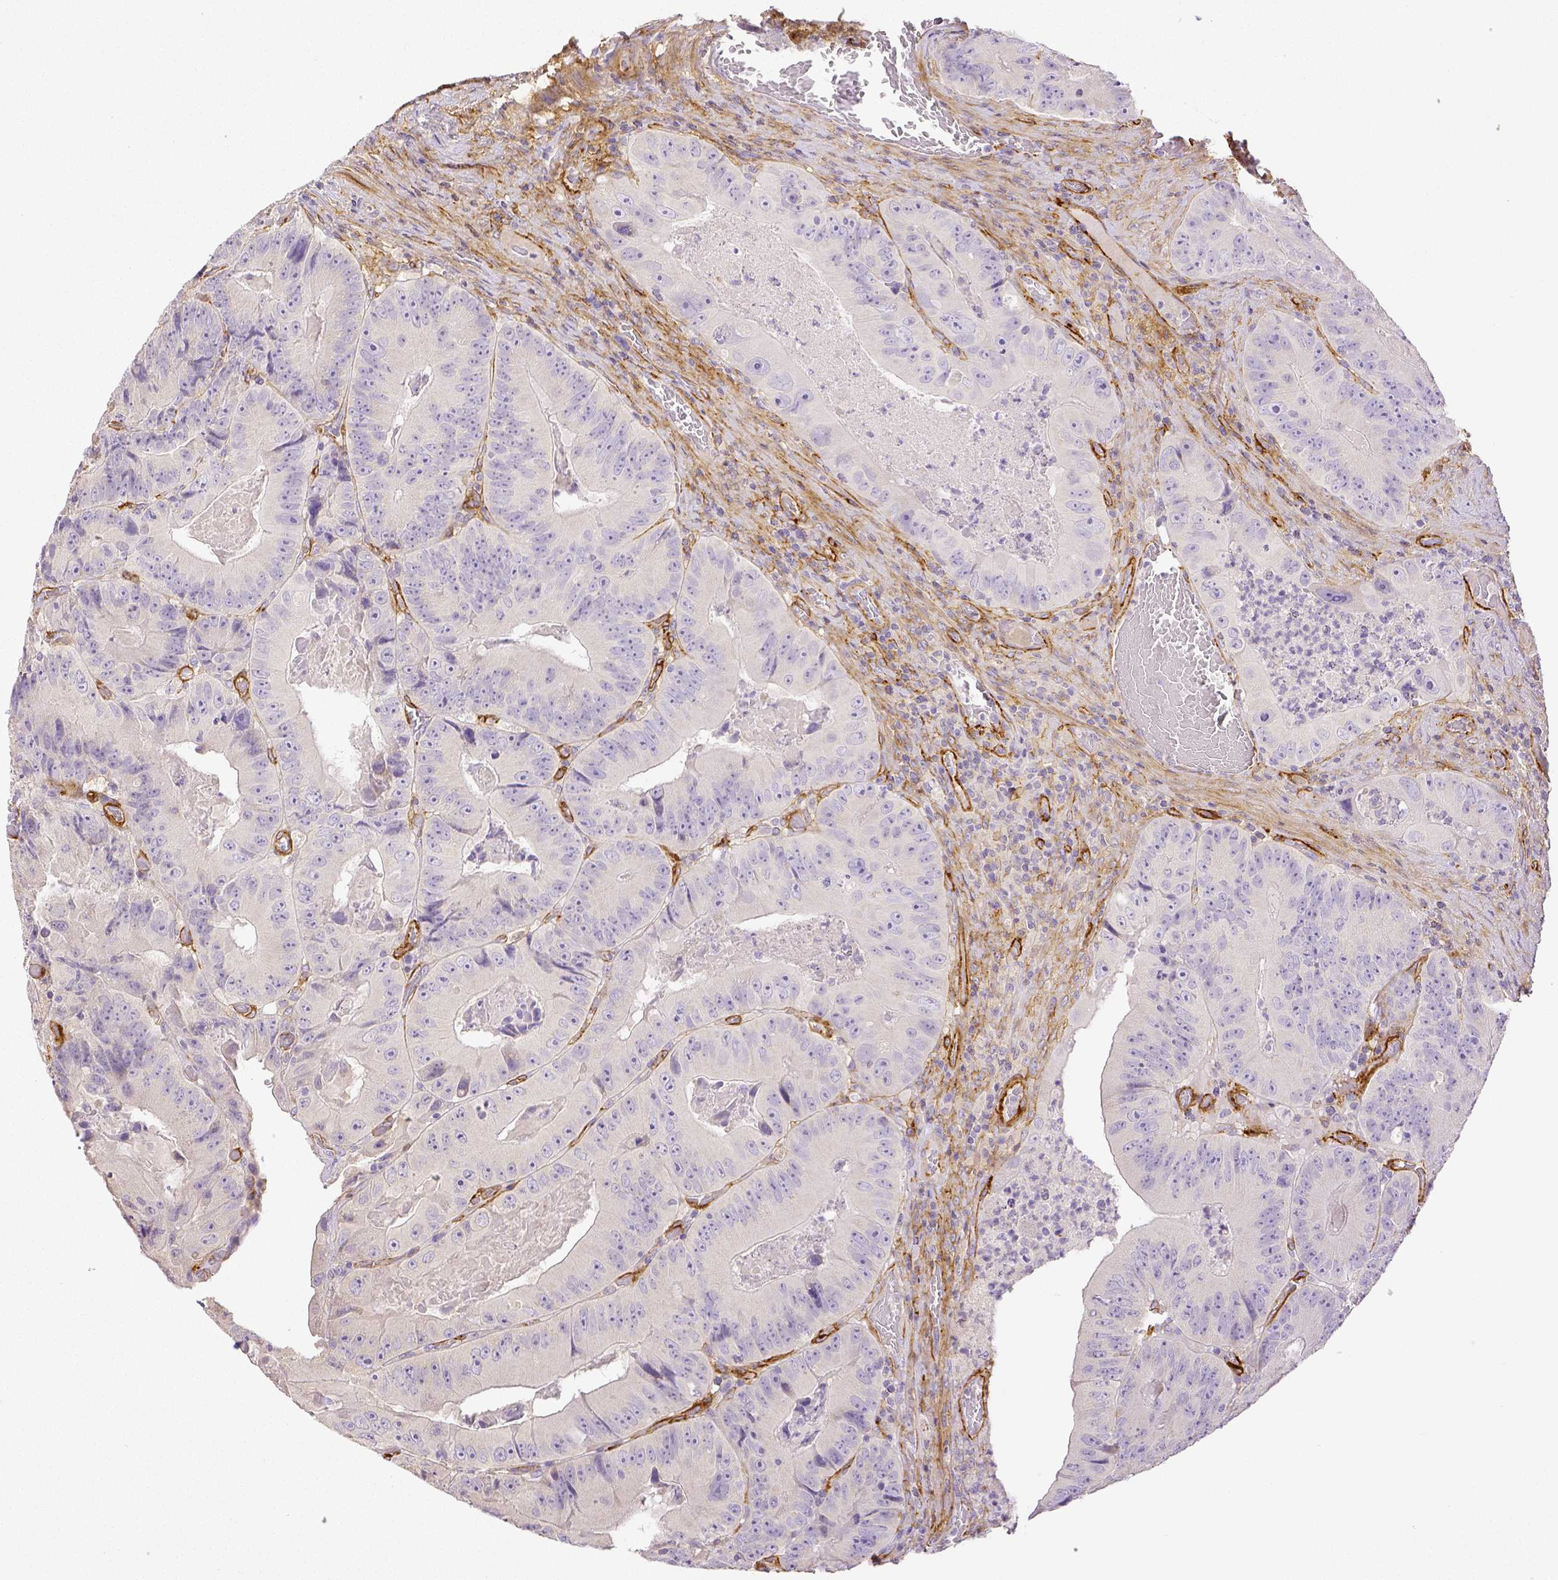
{"staining": {"intensity": "negative", "quantity": "none", "location": "none"}, "tissue": "colorectal cancer", "cell_type": "Tumor cells", "image_type": "cancer", "snomed": [{"axis": "morphology", "description": "Adenocarcinoma, NOS"}, {"axis": "topography", "description": "Colon"}], "caption": "This photomicrograph is of colorectal adenocarcinoma stained with IHC to label a protein in brown with the nuclei are counter-stained blue. There is no expression in tumor cells.", "gene": "THY1", "patient": {"sex": "female", "age": 86}}